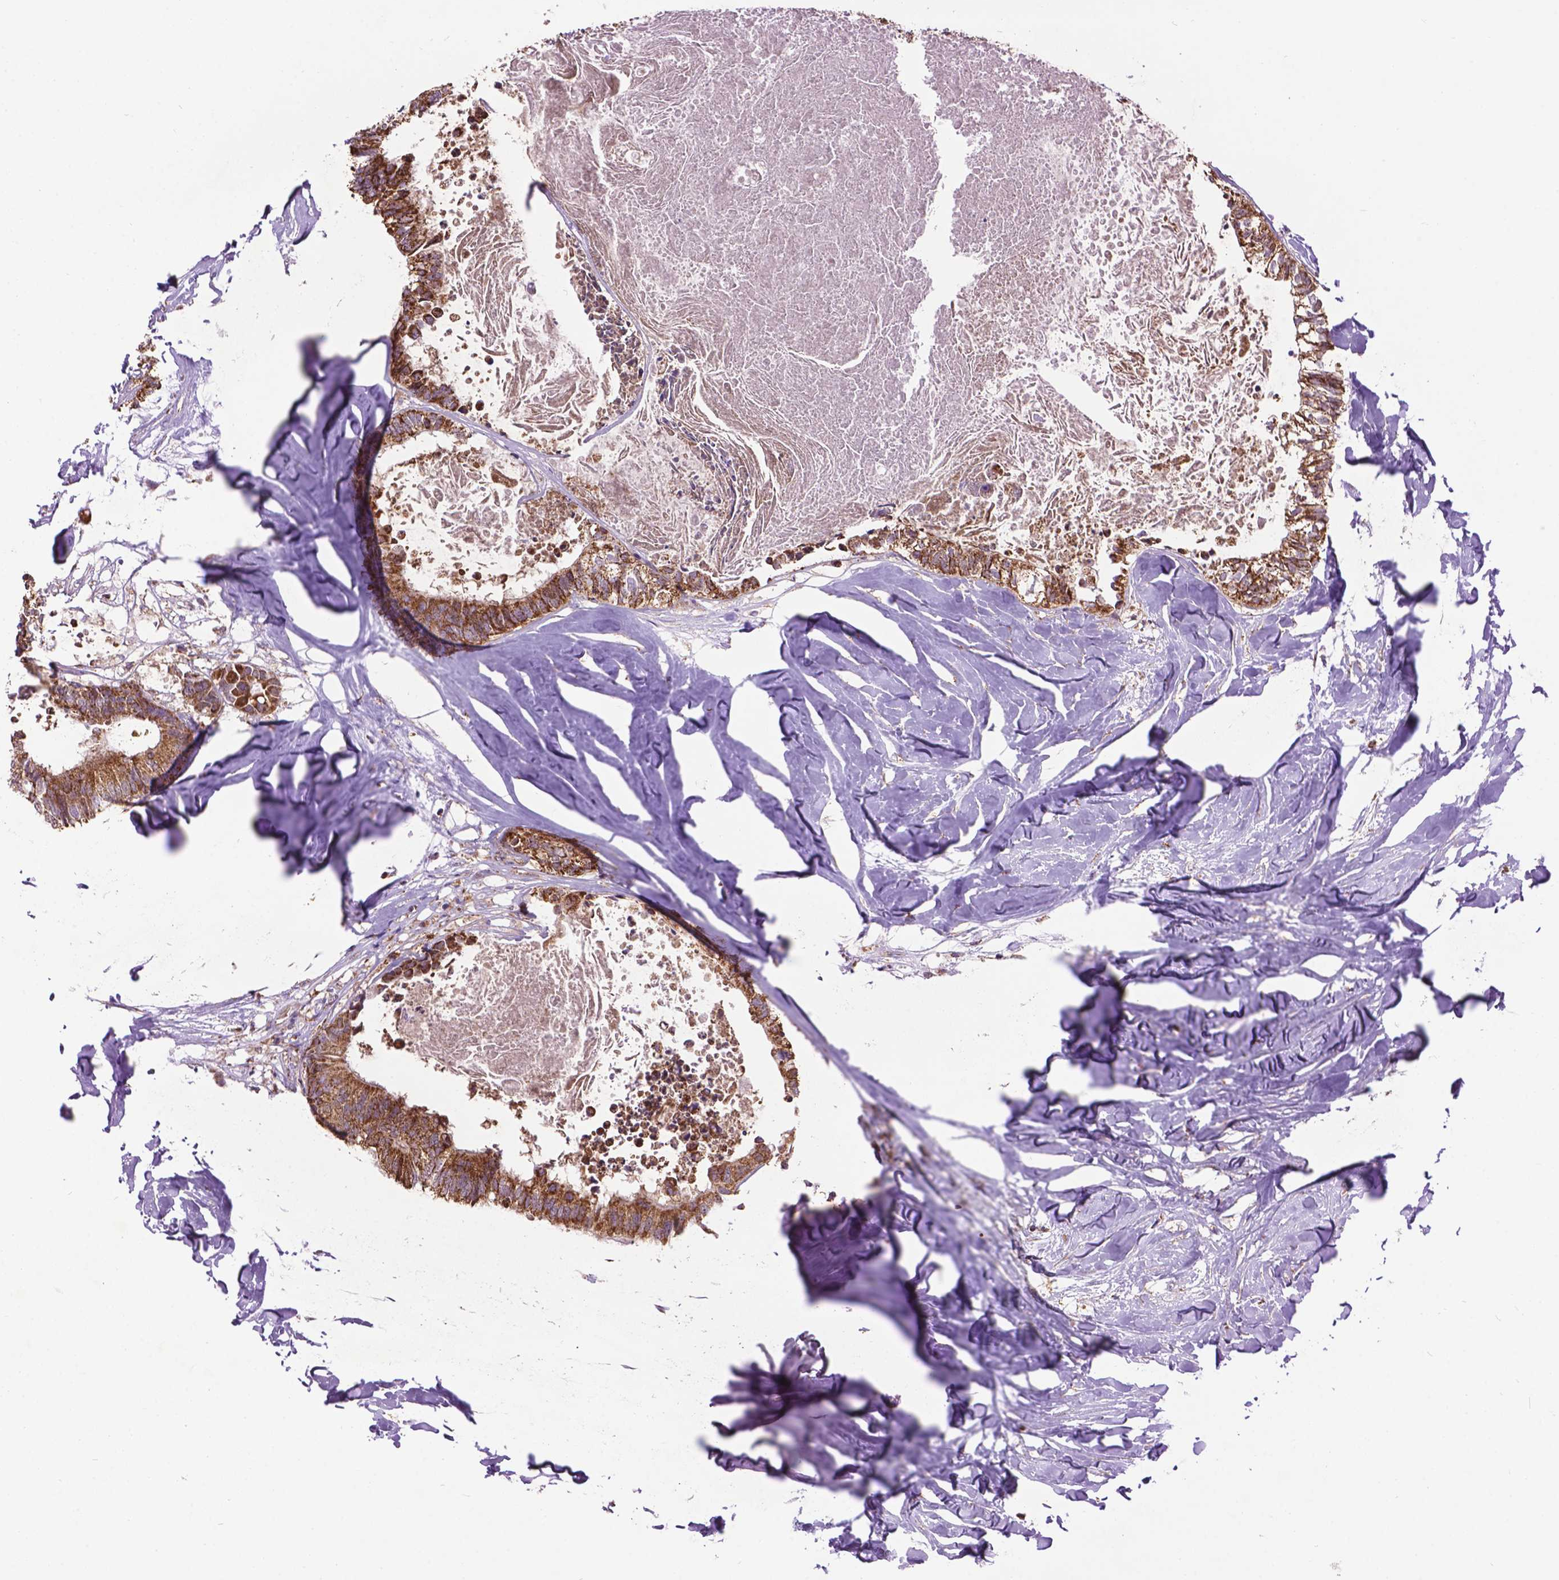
{"staining": {"intensity": "strong", "quantity": ">75%", "location": "cytoplasmic/membranous"}, "tissue": "colorectal cancer", "cell_type": "Tumor cells", "image_type": "cancer", "snomed": [{"axis": "morphology", "description": "Adenocarcinoma, NOS"}, {"axis": "topography", "description": "Colon"}, {"axis": "topography", "description": "Rectum"}], "caption": "Protein expression analysis of human colorectal cancer reveals strong cytoplasmic/membranous positivity in approximately >75% of tumor cells.", "gene": "PYCR3", "patient": {"sex": "male", "age": 57}}